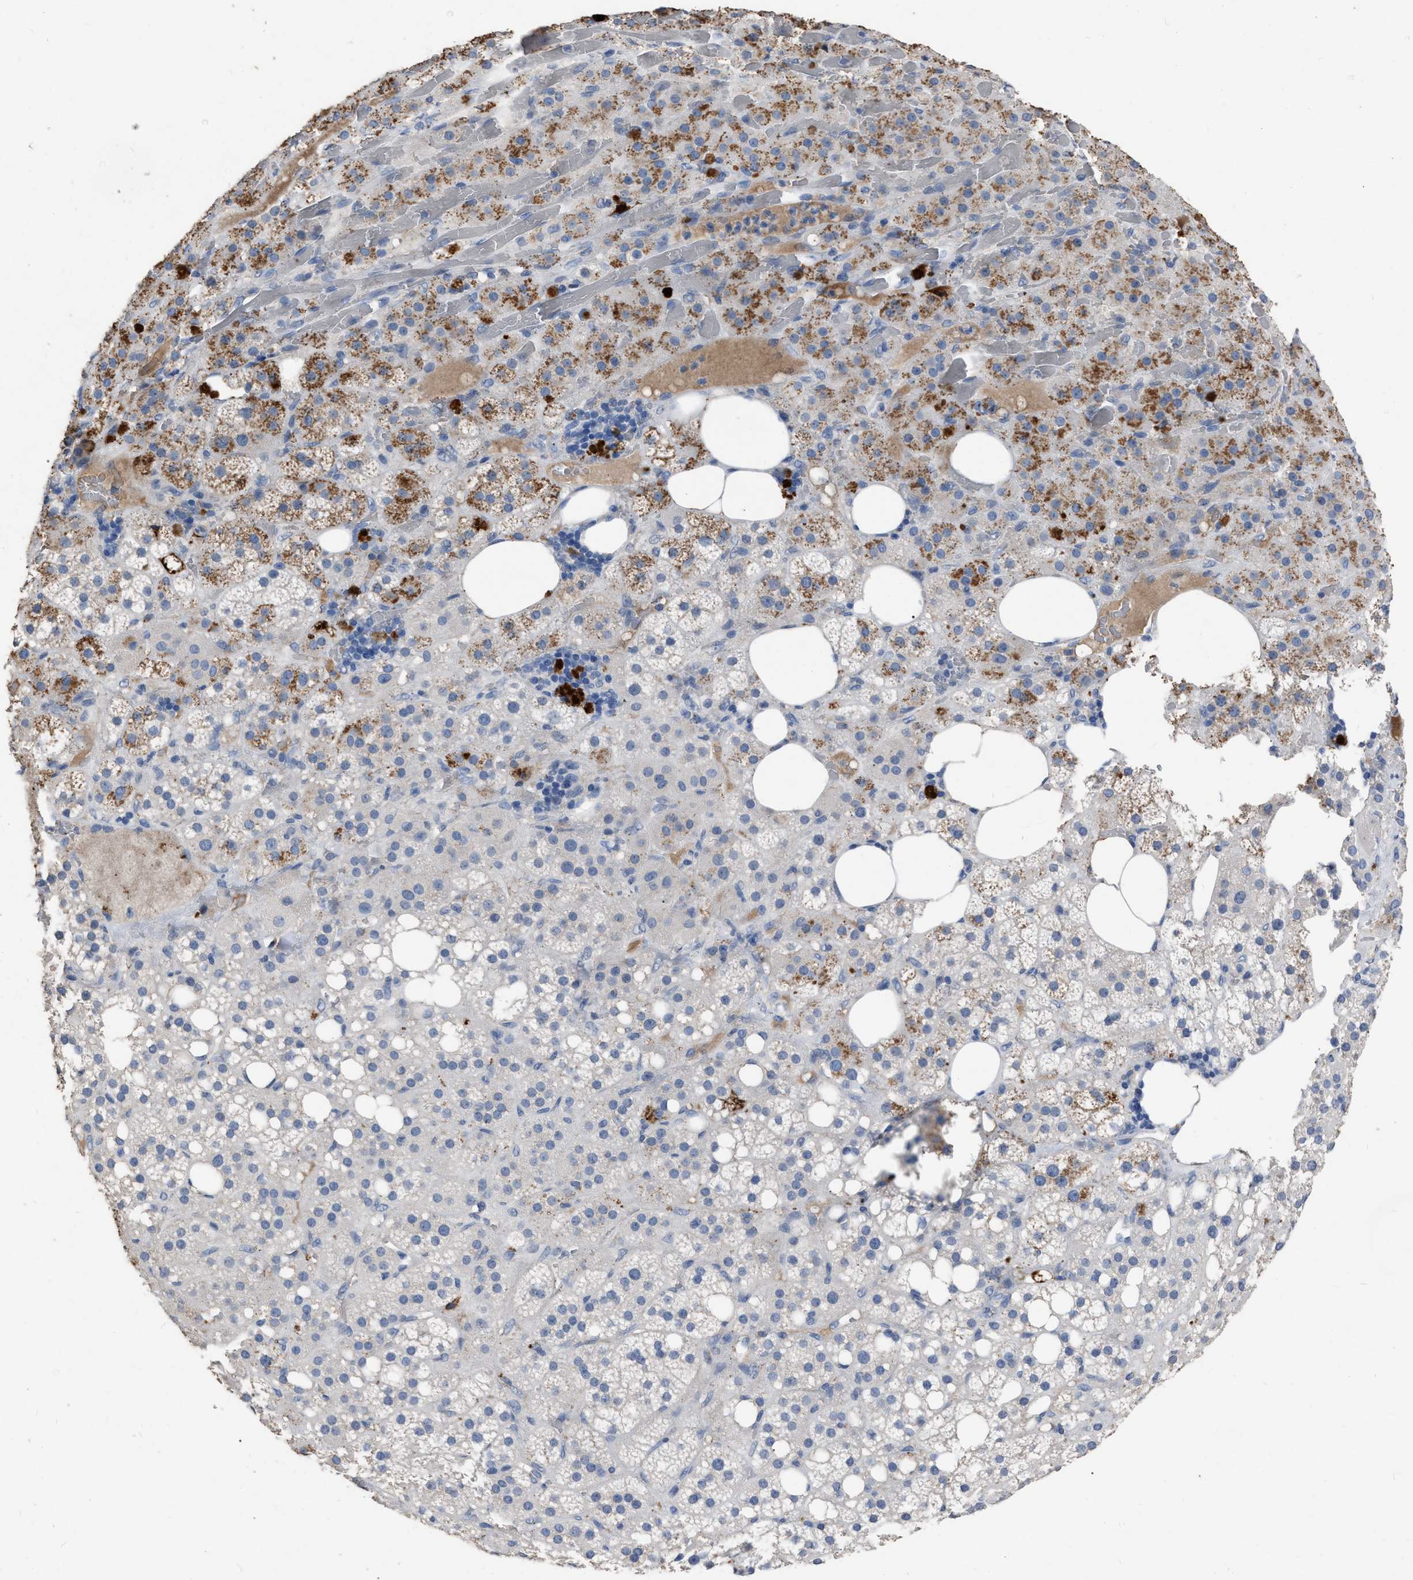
{"staining": {"intensity": "moderate", "quantity": "<25%", "location": "cytoplasmic/membranous"}, "tissue": "adrenal gland", "cell_type": "Glandular cells", "image_type": "normal", "snomed": [{"axis": "morphology", "description": "Normal tissue, NOS"}, {"axis": "topography", "description": "Adrenal gland"}], "caption": "Moderate cytoplasmic/membranous expression for a protein is appreciated in approximately <25% of glandular cells of benign adrenal gland using immunohistochemistry (IHC).", "gene": "HABP2", "patient": {"sex": "female", "age": 59}}